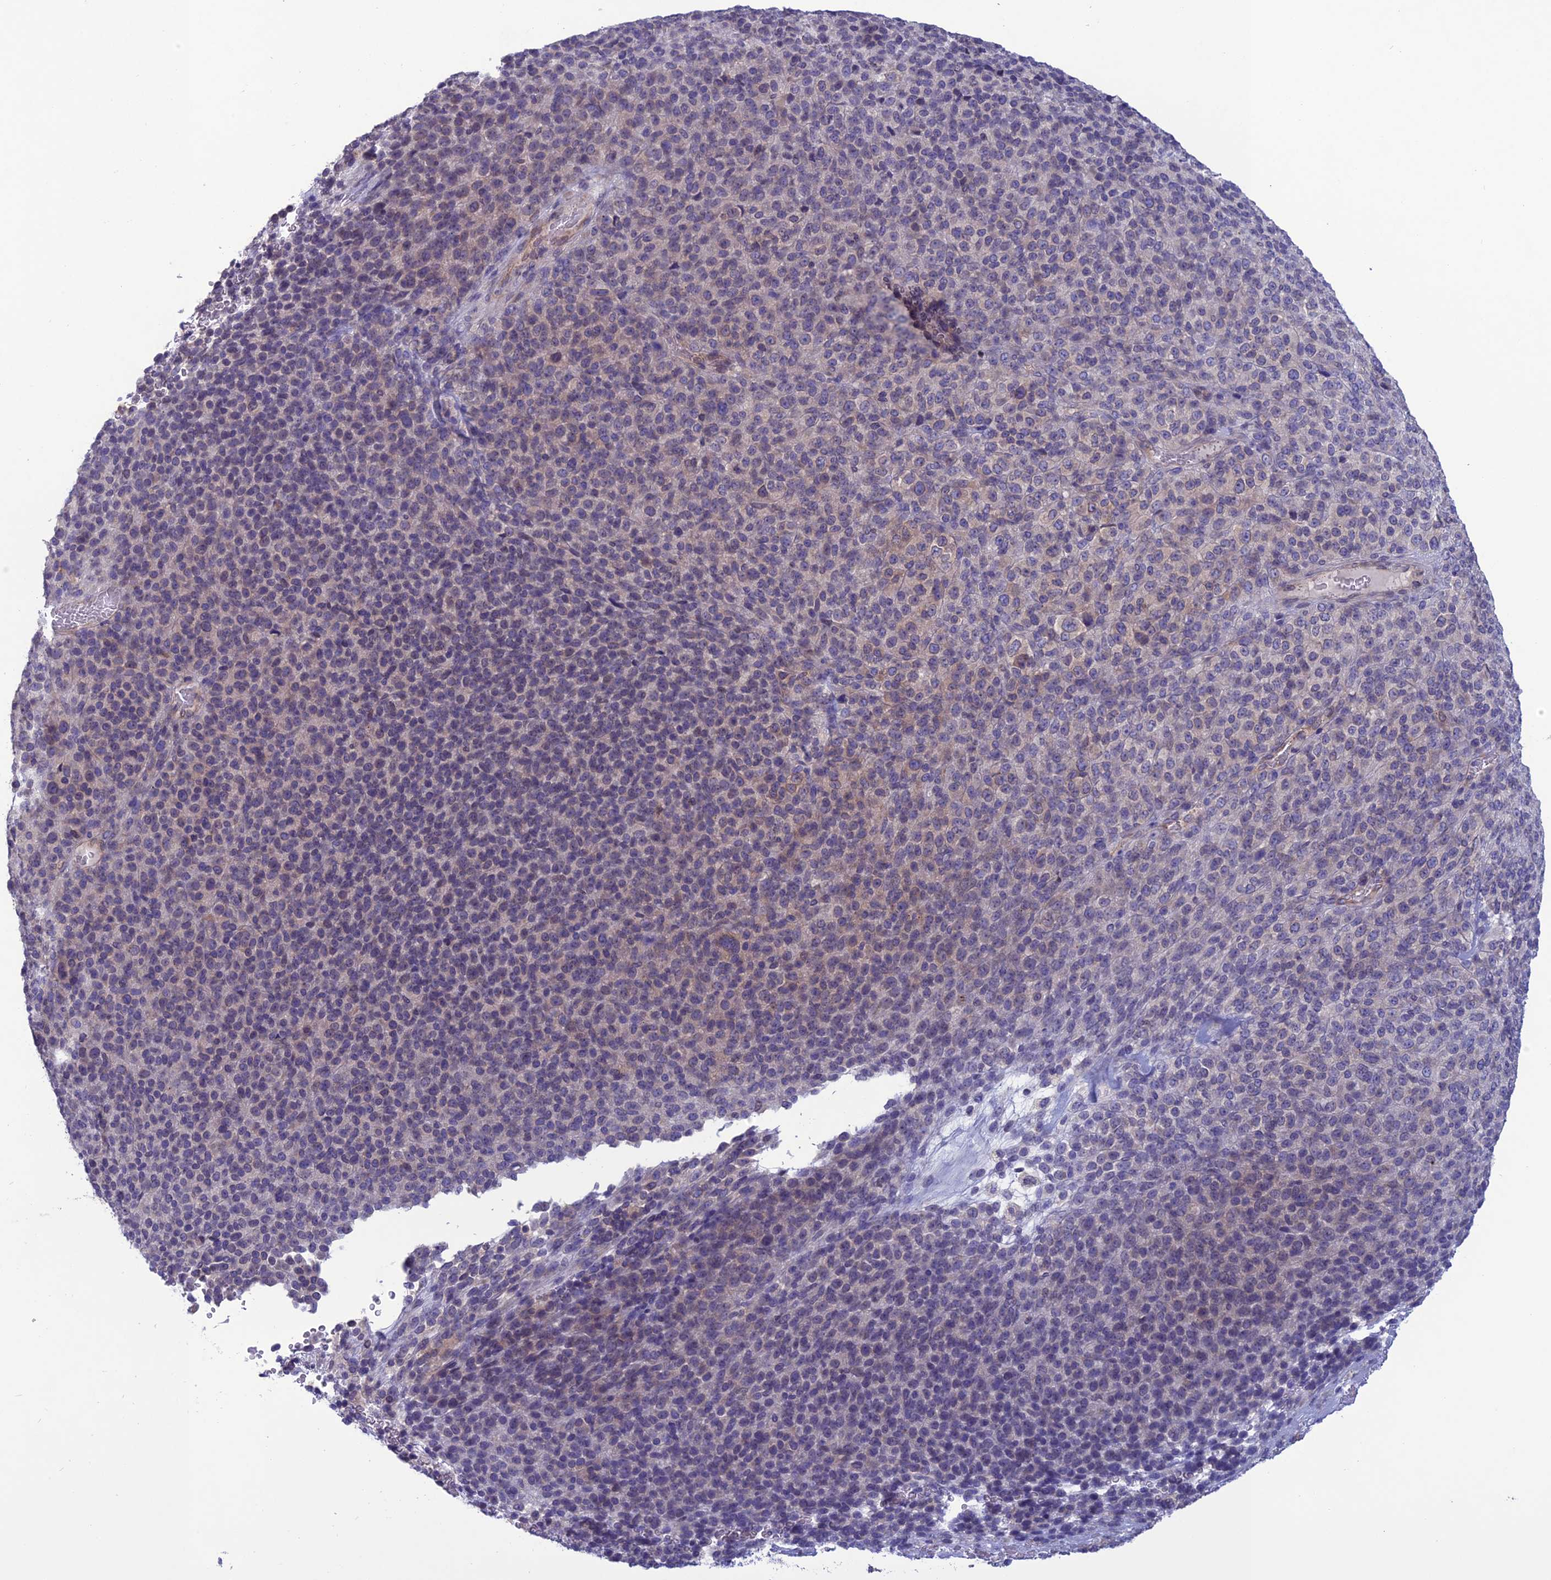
{"staining": {"intensity": "weak", "quantity": "<25%", "location": "cytoplasmic/membranous,nuclear"}, "tissue": "melanoma", "cell_type": "Tumor cells", "image_type": "cancer", "snomed": [{"axis": "morphology", "description": "Malignant melanoma, Metastatic site"}, {"axis": "topography", "description": "Brain"}], "caption": "Tumor cells are negative for protein expression in human melanoma.", "gene": "WDR46", "patient": {"sex": "female", "age": 56}}